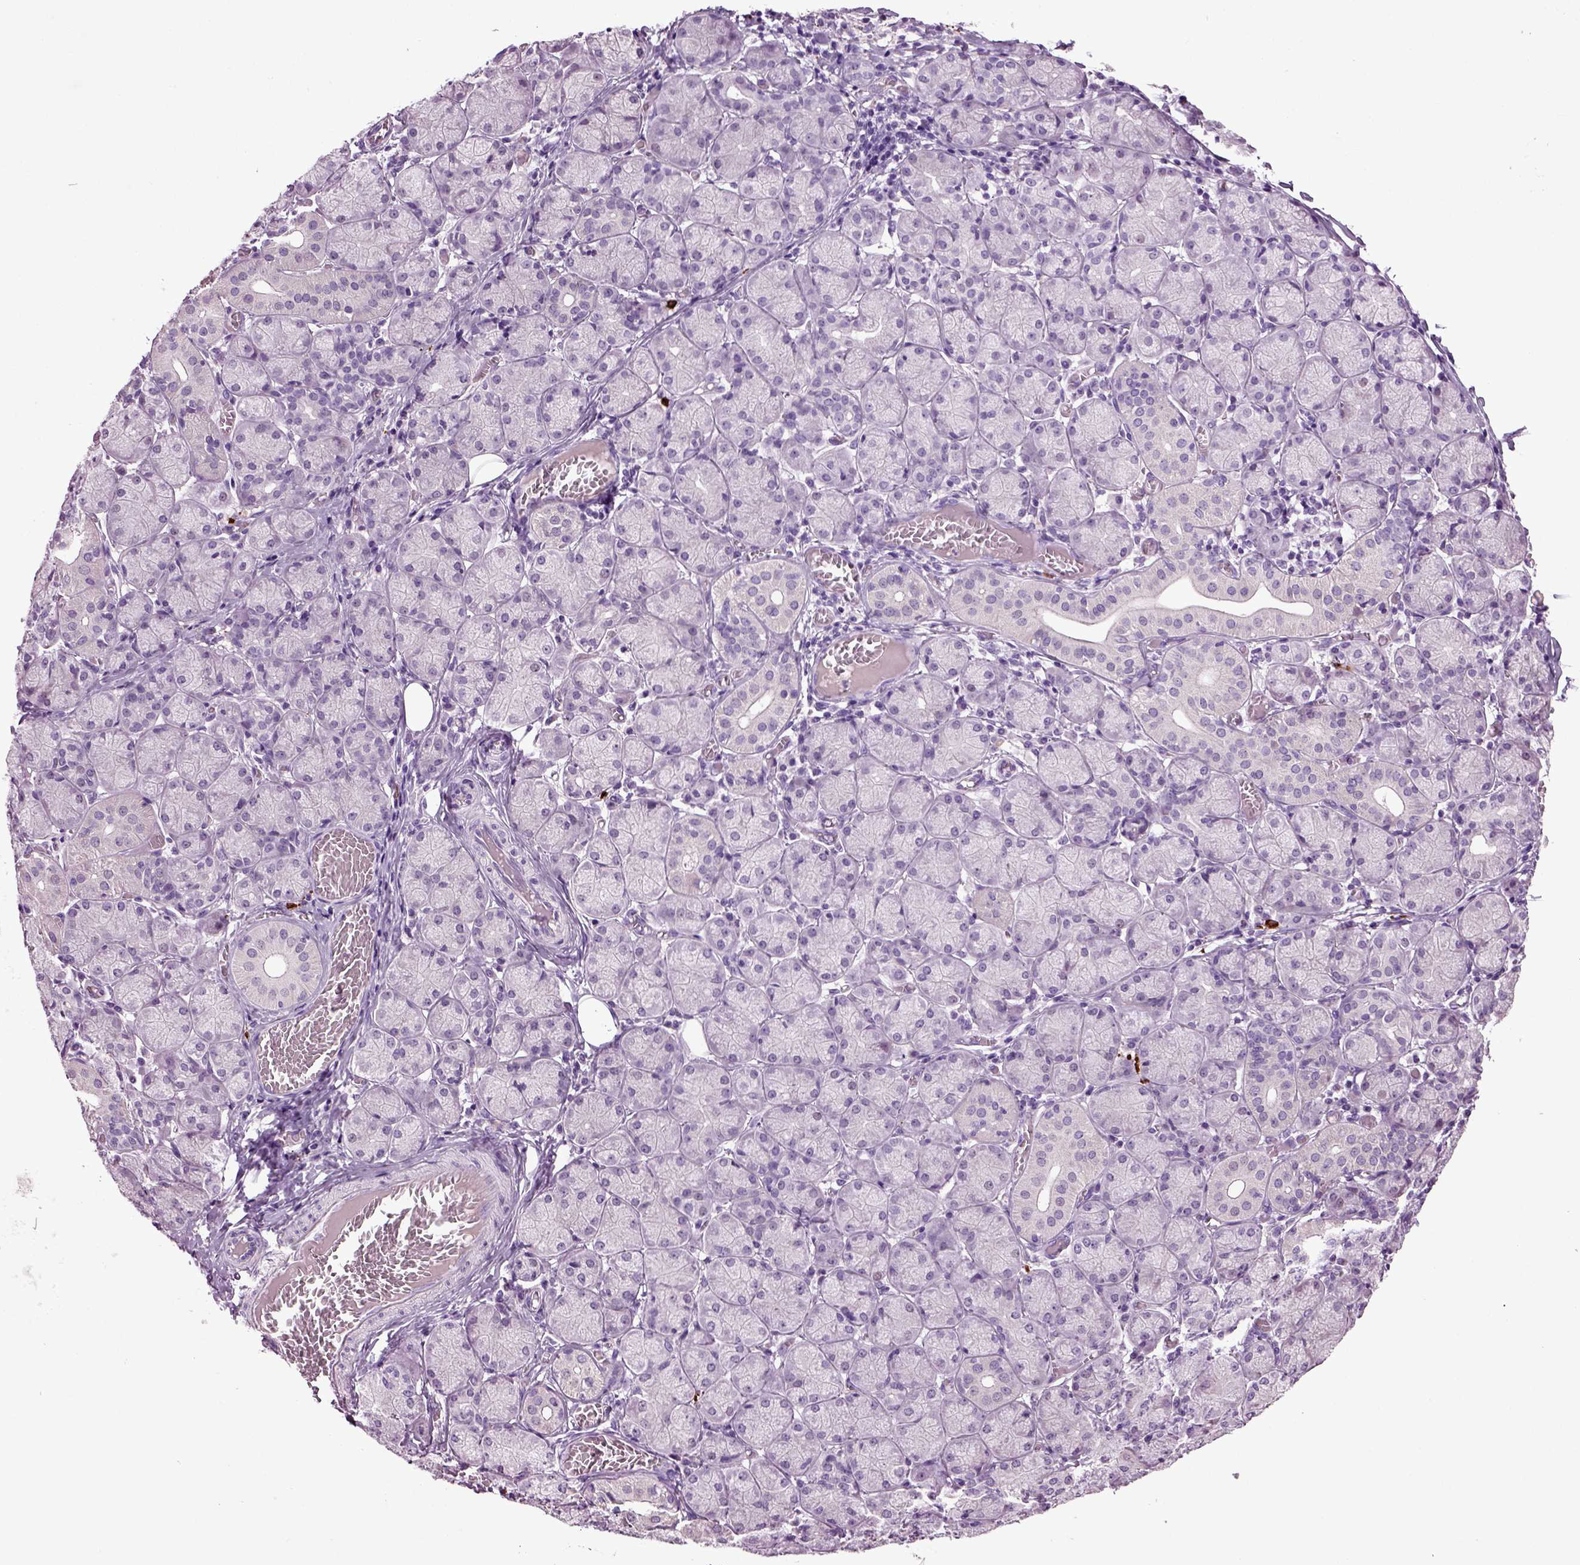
{"staining": {"intensity": "negative", "quantity": "none", "location": "none"}, "tissue": "salivary gland", "cell_type": "Glandular cells", "image_type": "normal", "snomed": [{"axis": "morphology", "description": "Normal tissue, NOS"}, {"axis": "topography", "description": "Salivary gland"}, {"axis": "topography", "description": "Peripheral nerve tissue"}], "caption": "Immunohistochemistry (IHC) photomicrograph of normal salivary gland: human salivary gland stained with DAB exhibits no significant protein expression in glandular cells. Brightfield microscopy of immunohistochemistry (IHC) stained with DAB (3,3'-diaminobenzidine) (brown) and hematoxylin (blue), captured at high magnification.", "gene": "FGF11", "patient": {"sex": "female", "age": 24}}